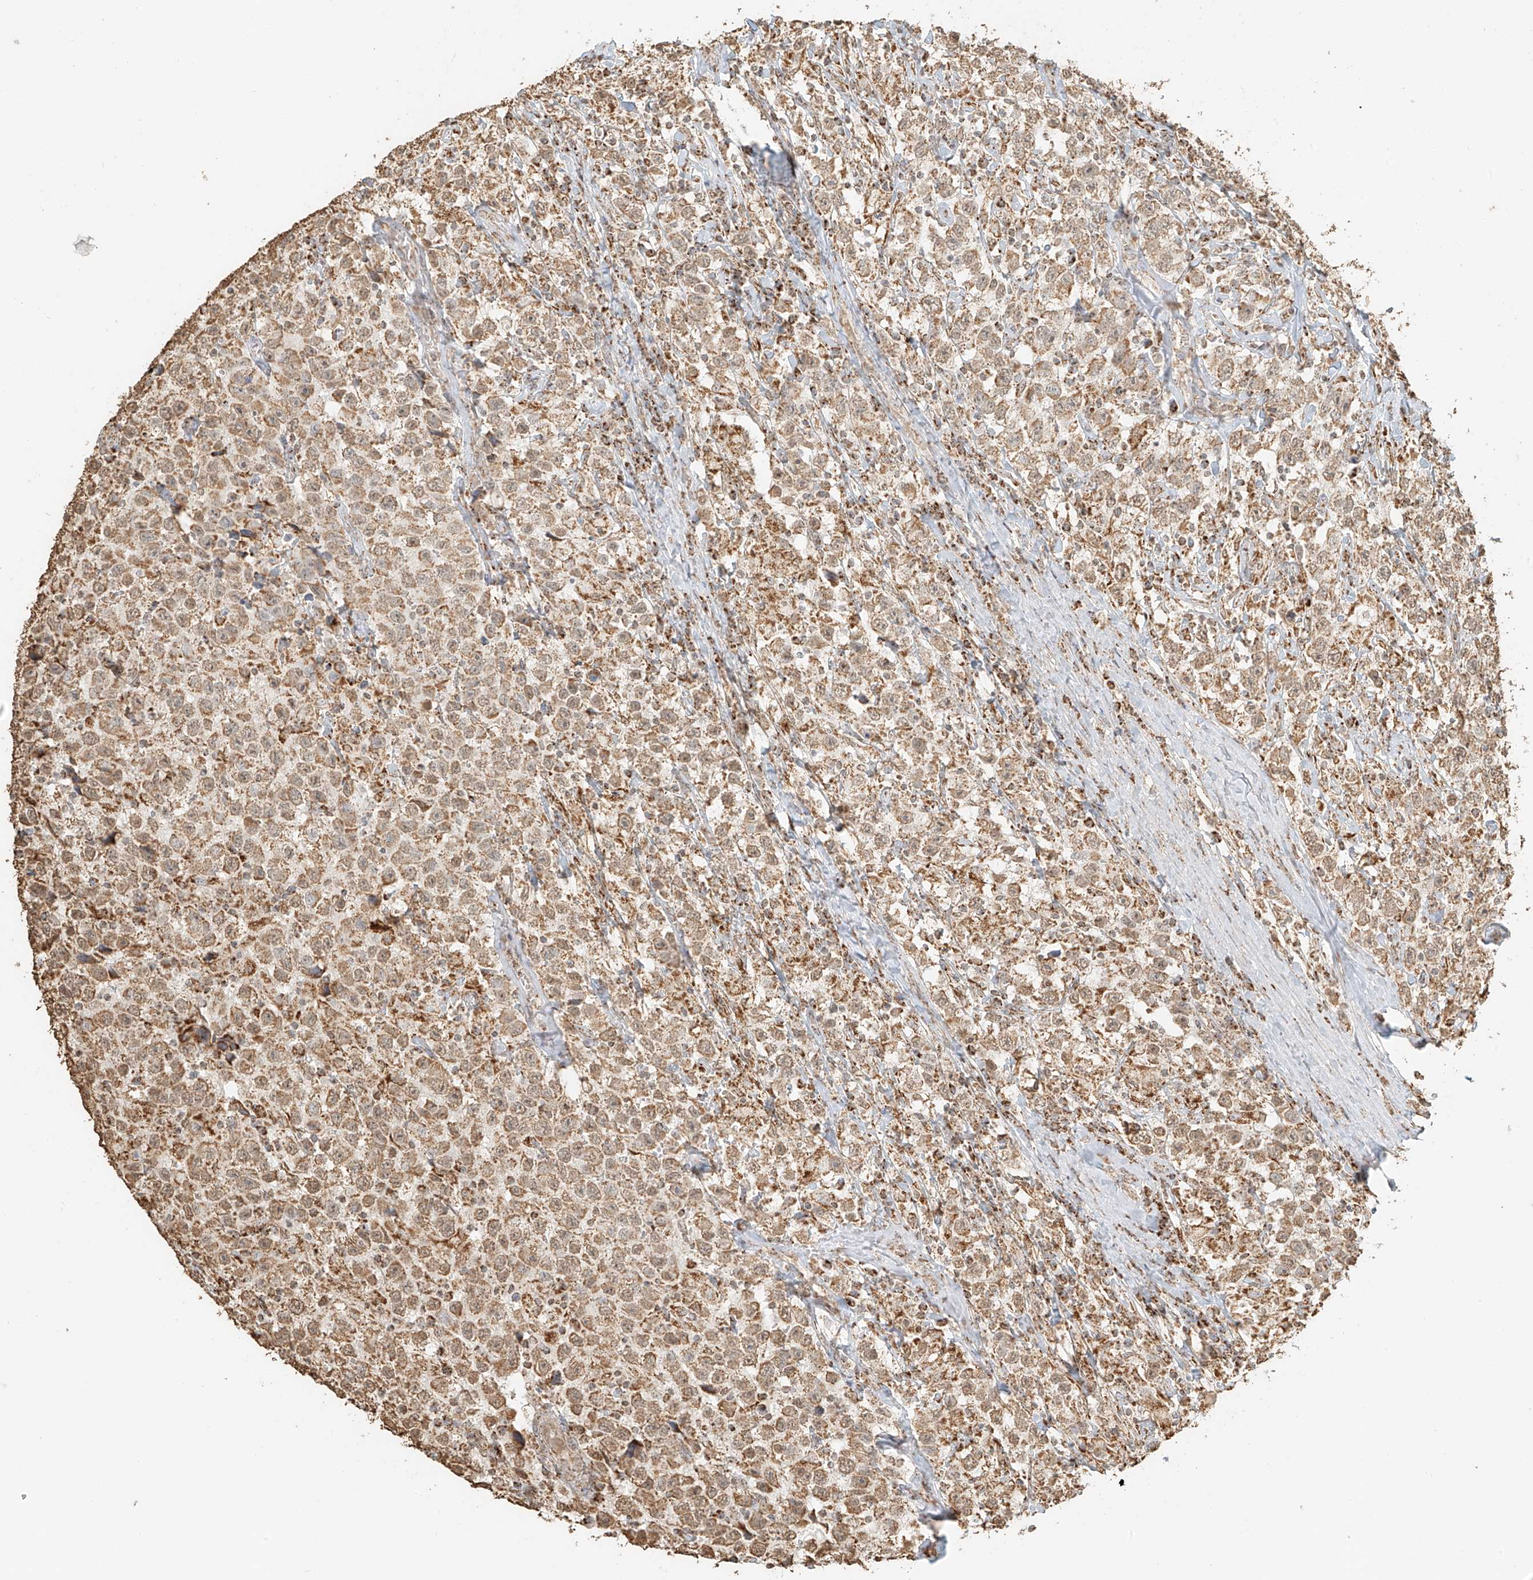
{"staining": {"intensity": "moderate", "quantity": ">75%", "location": "cytoplasmic/membranous"}, "tissue": "testis cancer", "cell_type": "Tumor cells", "image_type": "cancer", "snomed": [{"axis": "morphology", "description": "Seminoma, NOS"}, {"axis": "topography", "description": "Testis"}], "caption": "Human testis seminoma stained with a brown dye exhibits moderate cytoplasmic/membranous positive positivity in about >75% of tumor cells.", "gene": "MIPEP", "patient": {"sex": "male", "age": 41}}